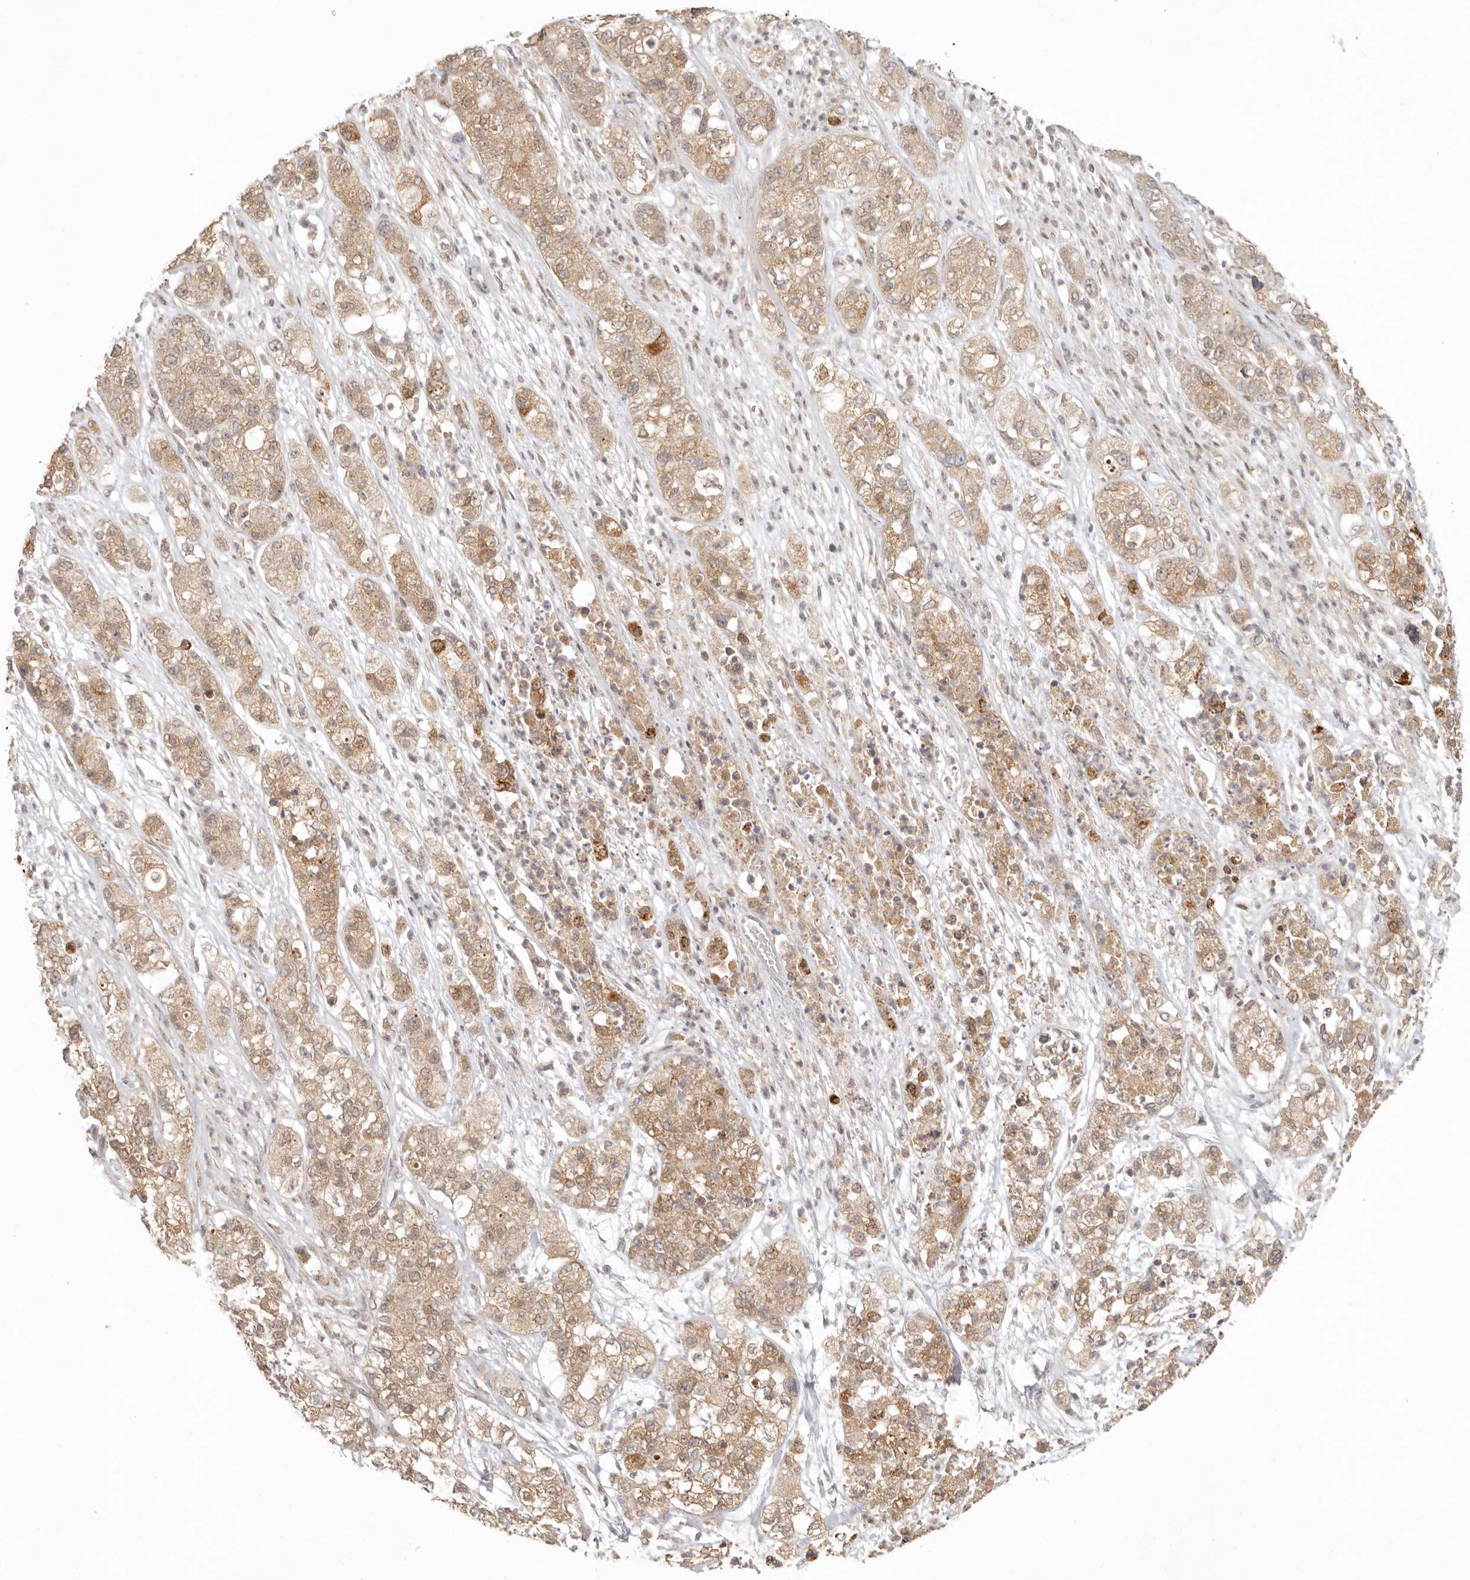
{"staining": {"intensity": "moderate", "quantity": ">75%", "location": "cytoplasmic/membranous"}, "tissue": "pancreatic cancer", "cell_type": "Tumor cells", "image_type": "cancer", "snomed": [{"axis": "morphology", "description": "Adenocarcinoma, NOS"}, {"axis": "topography", "description": "Pancreas"}], "caption": "A brown stain highlights moderate cytoplasmic/membranous expression of a protein in pancreatic adenocarcinoma tumor cells.", "gene": "LRRC75A", "patient": {"sex": "female", "age": 78}}